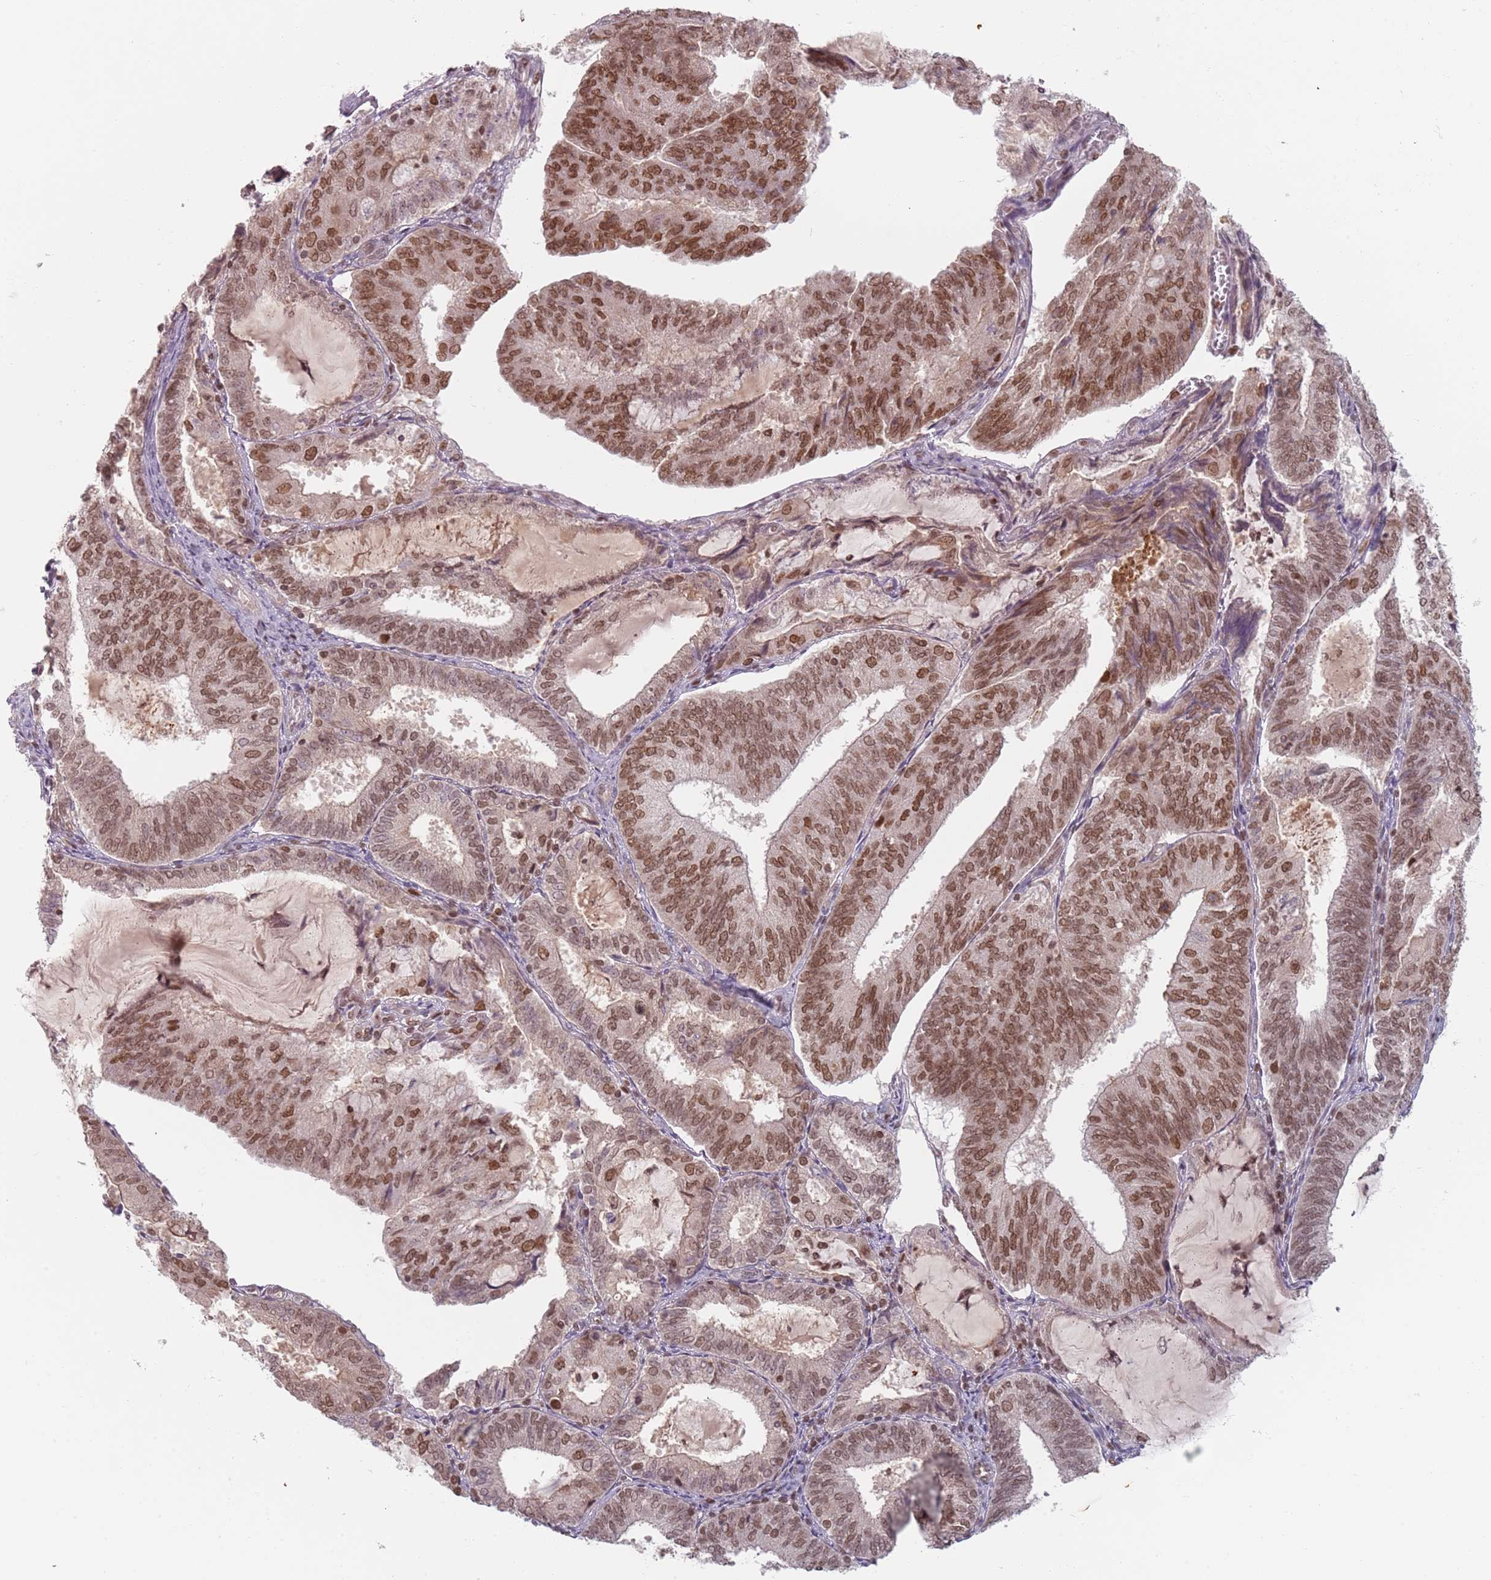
{"staining": {"intensity": "moderate", "quantity": ">75%", "location": "cytoplasmic/membranous,nuclear"}, "tissue": "endometrial cancer", "cell_type": "Tumor cells", "image_type": "cancer", "snomed": [{"axis": "morphology", "description": "Adenocarcinoma, NOS"}, {"axis": "topography", "description": "Endometrium"}], "caption": "Protein expression analysis of human endometrial cancer (adenocarcinoma) reveals moderate cytoplasmic/membranous and nuclear staining in approximately >75% of tumor cells.", "gene": "NUP50", "patient": {"sex": "female", "age": 81}}